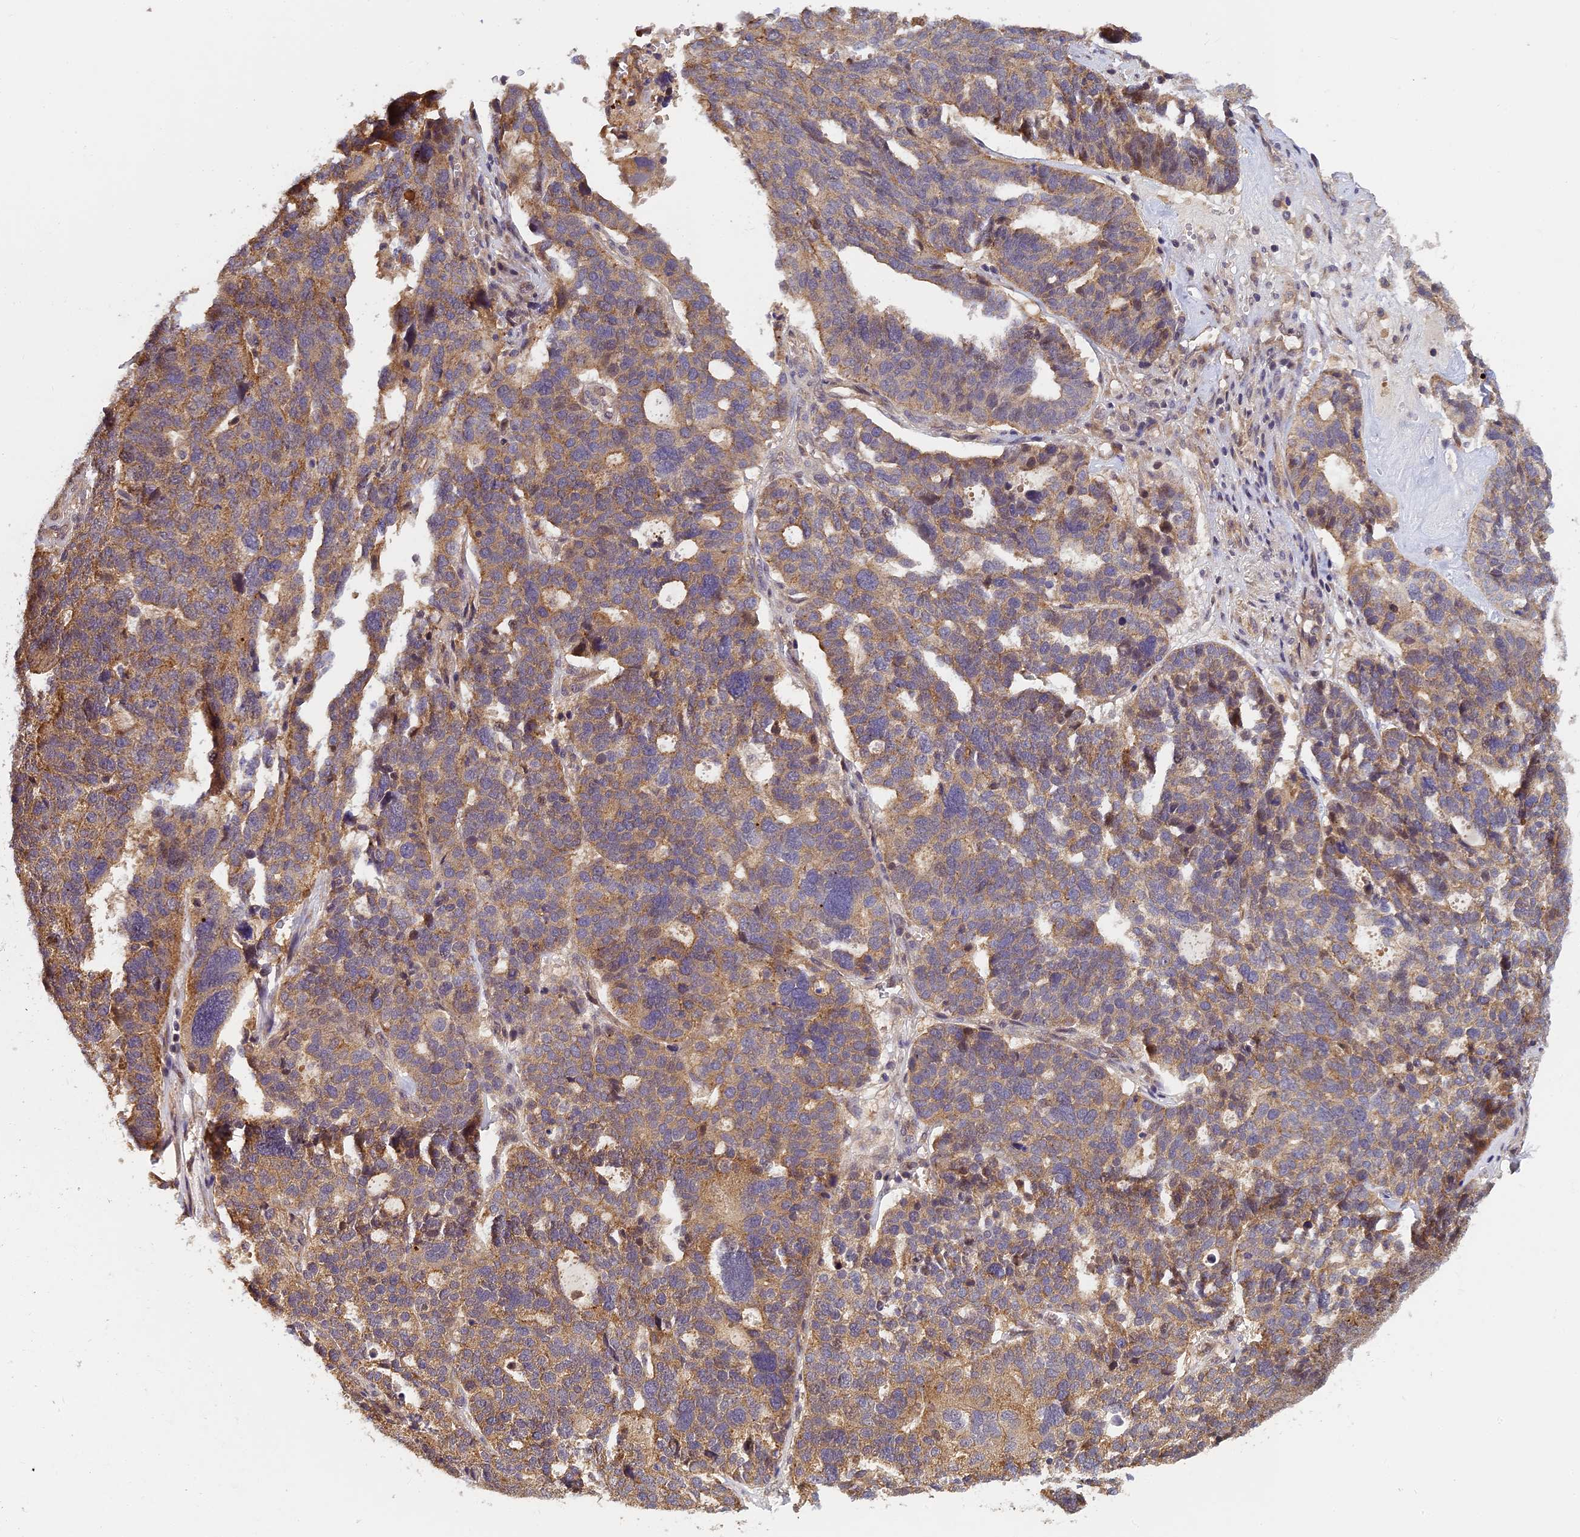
{"staining": {"intensity": "weak", "quantity": ">75%", "location": "cytoplasmic/membranous"}, "tissue": "ovarian cancer", "cell_type": "Tumor cells", "image_type": "cancer", "snomed": [{"axis": "morphology", "description": "Cystadenocarcinoma, serous, NOS"}, {"axis": "topography", "description": "Ovary"}], "caption": "Serous cystadenocarcinoma (ovarian) stained with a protein marker shows weak staining in tumor cells.", "gene": "PIKFYVE", "patient": {"sex": "female", "age": 59}}